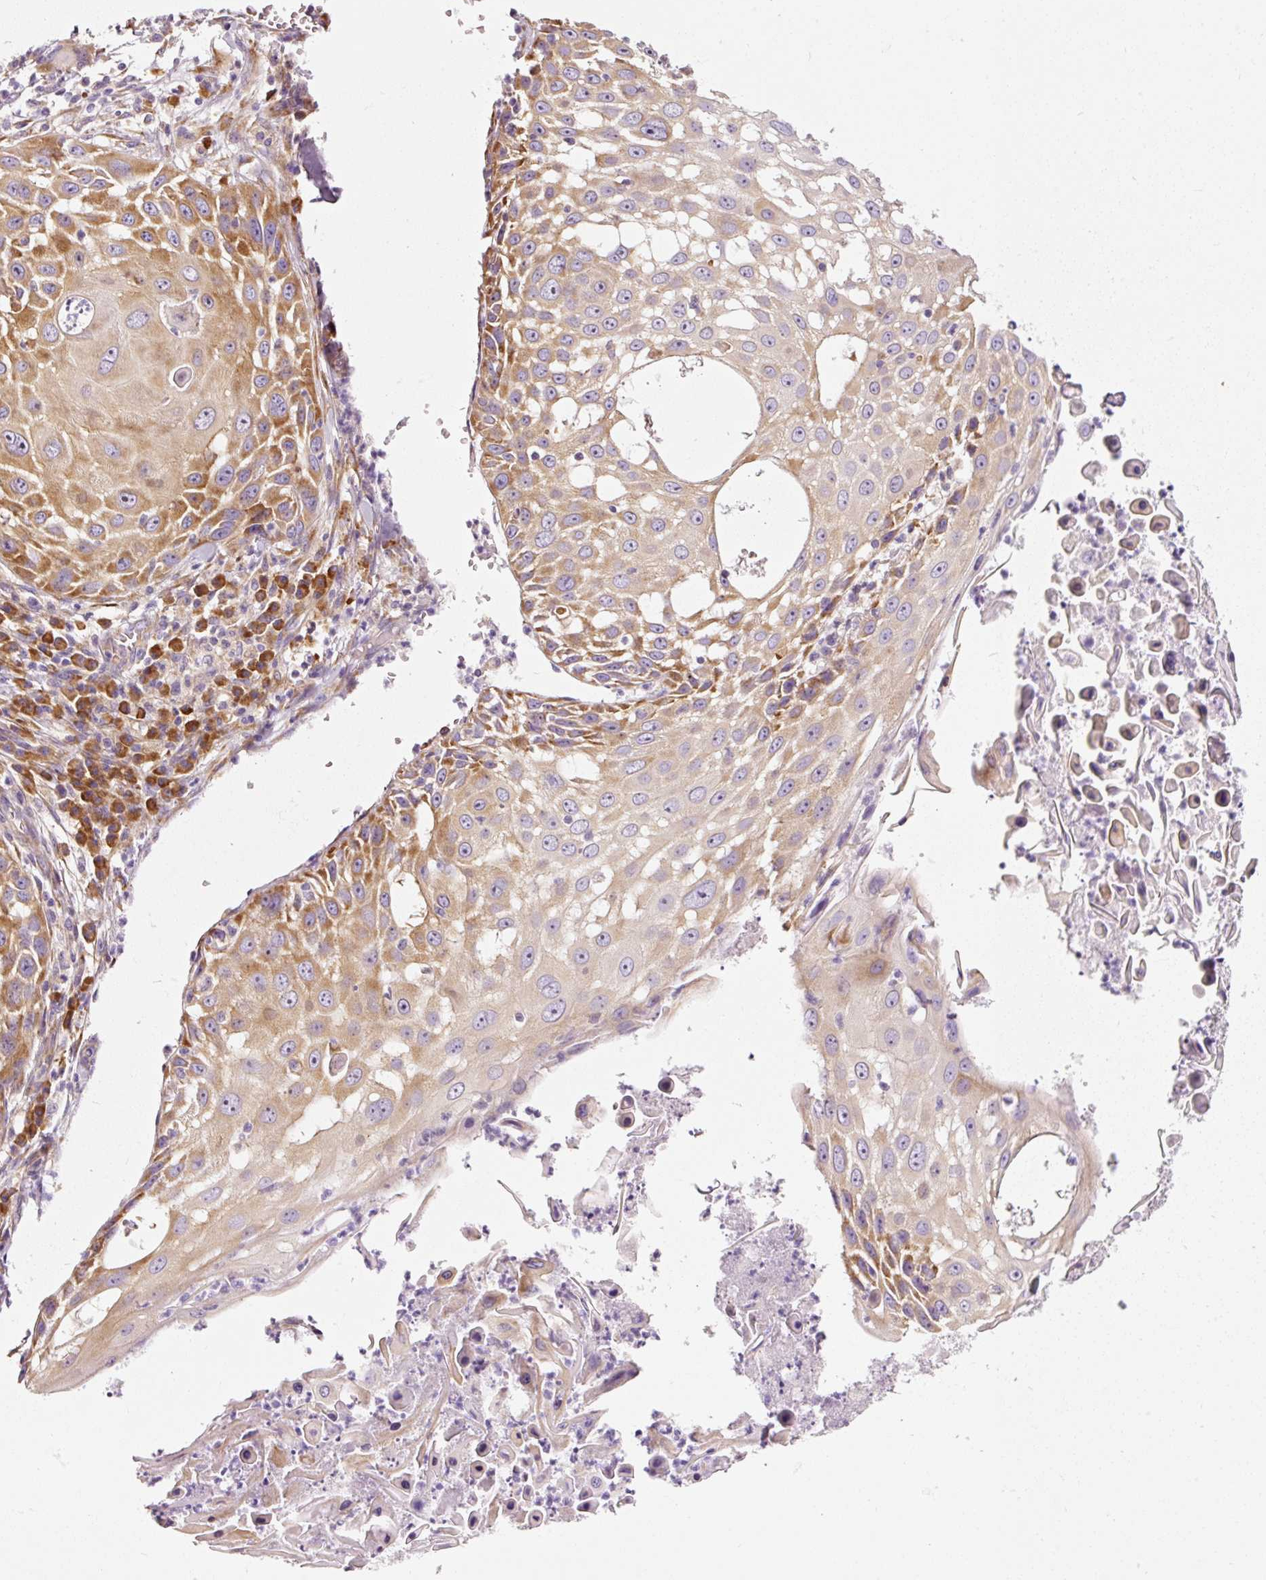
{"staining": {"intensity": "moderate", "quantity": "25%-75%", "location": "cytoplasmic/membranous"}, "tissue": "skin cancer", "cell_type": "Tumor cells", "image_type": "cancer", "snomed": [{"axis": "morphology", "description": "Squamous cell carcinoma, NOS"}, {"axis": "topography", "description": "Skin"}], "caption": "A micrograph of skin cancer (squamous cell carcinoma) stained for a protein exhibits moderate cytoplasmic/membranous brown staining in tumor cells. (IHC, brightfield microscopy, high magnification).", "gene": "RPL10A", "patient": {"sex": "female", "age": 44}}